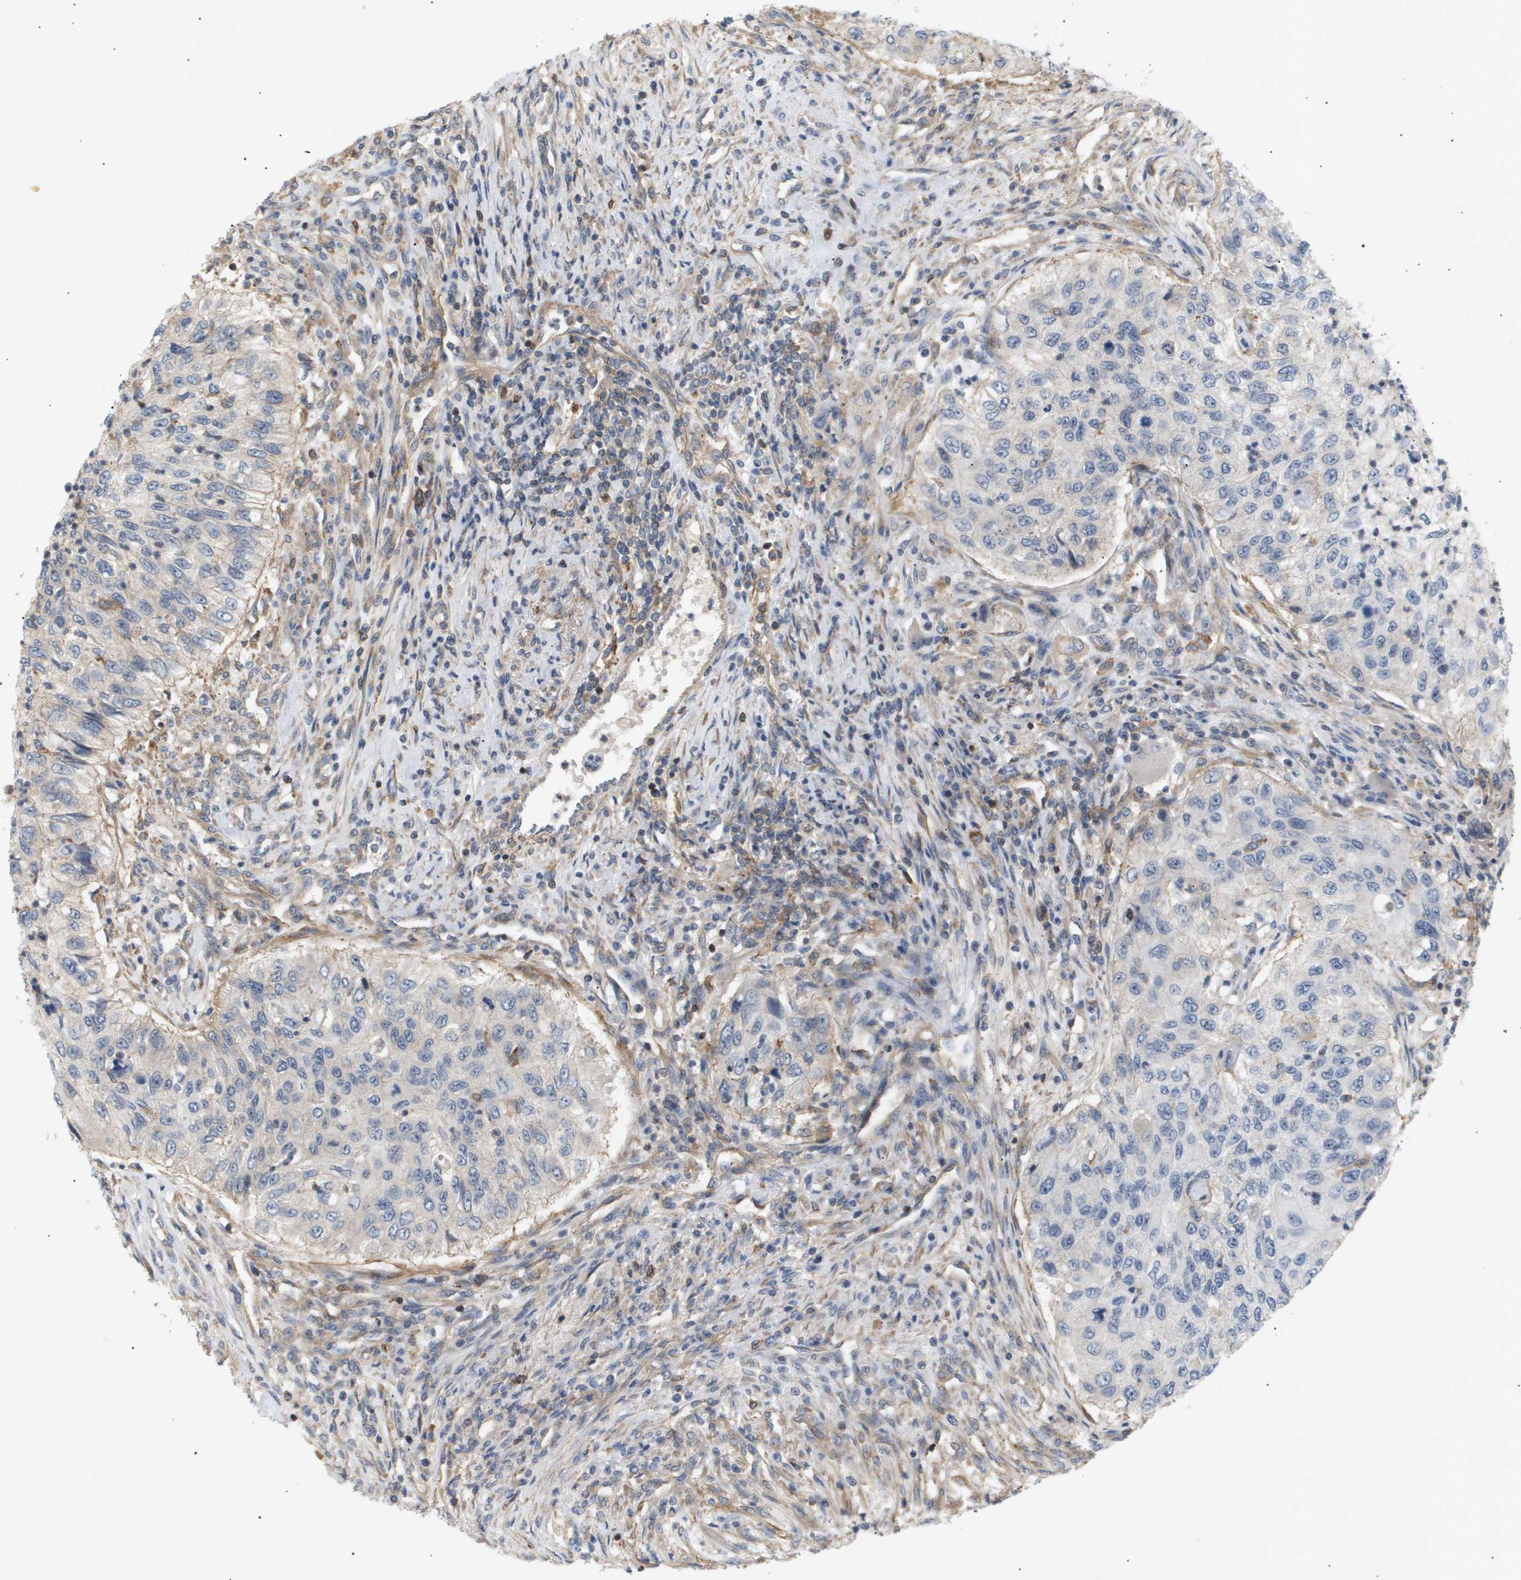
{"staining": {"intensity": "negative", "quantity": "none", "location": "none"}, "tissue": "urothelial cancer", "cell_type": "Tumor cells", "image_type": "cancer", "snomed": [{"axis": "morphology", "description": "Urothelial carcinoma, High grade"}, {"axis": "topography", "description": "Urinary bladder"}], "caption": "Image shows no significant protein staining in tumor cells of urothelial carcinoma (high-grade).", "gene": "CORO2B", "patient": {"sex": "female", "age": 60}}